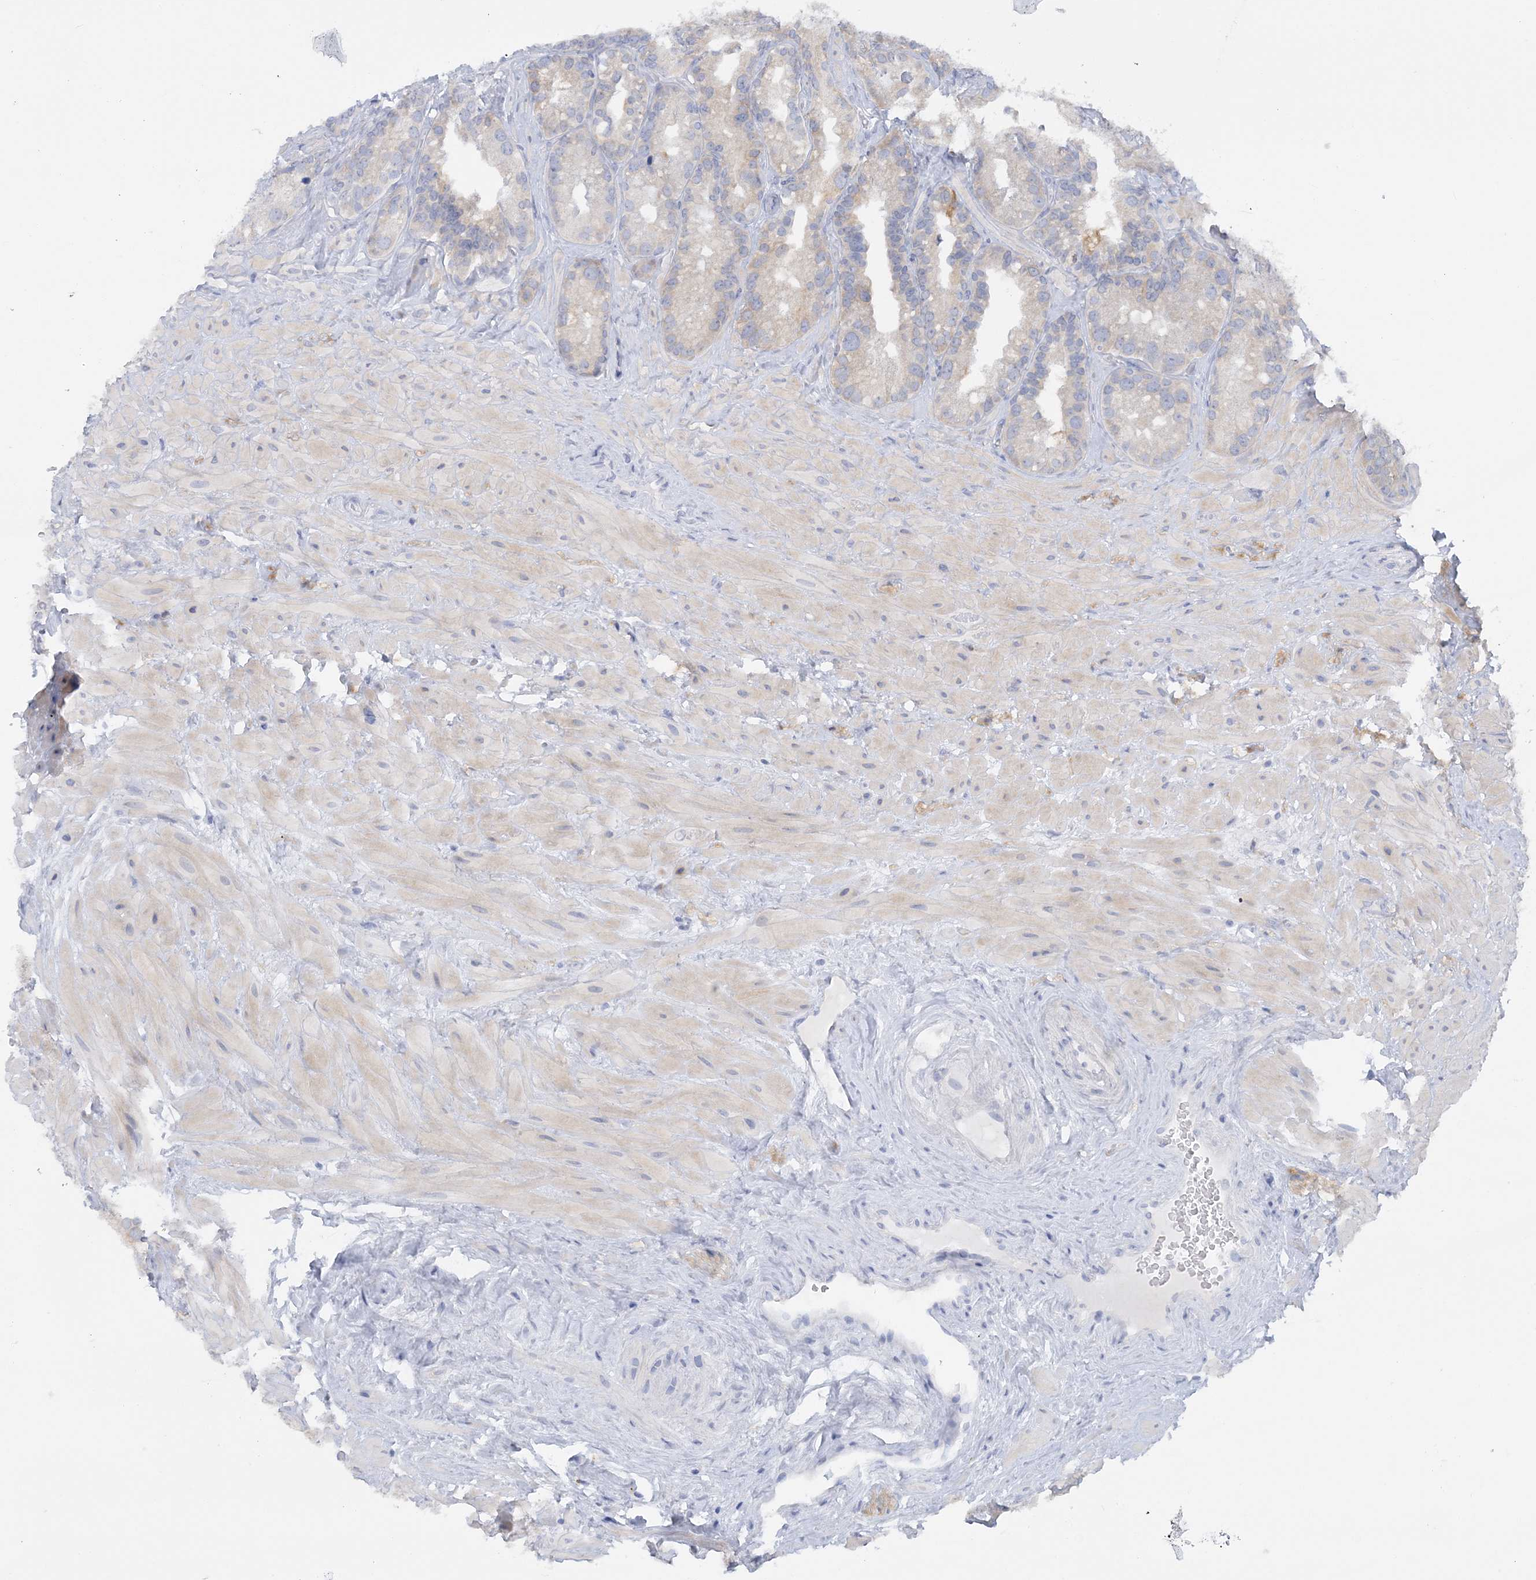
{"staining": {"intensity": "negative", "quantity": "none", "location": "none"}, "tissue": "seminal vesicle", "cell_type": "Glandular cells", "image_type": "normal", "snomed": [{"axis": "morphology", "description": "Normal tissue, NOS"}, {"axis": "topography", "description": "Prostate"}, {"axis": "topography", "description": "Seminal veicle"}], "caption": "There is no significant positivity in glandular cells of seminal vesicle. (Stains: DAB immunohistochemistry with hematoxylin counter stain, Microscopy: brightfield microscopy at high magnification).", "gene": "ENSG00000288637", "patient": {"sex": "male", "age": 68}}